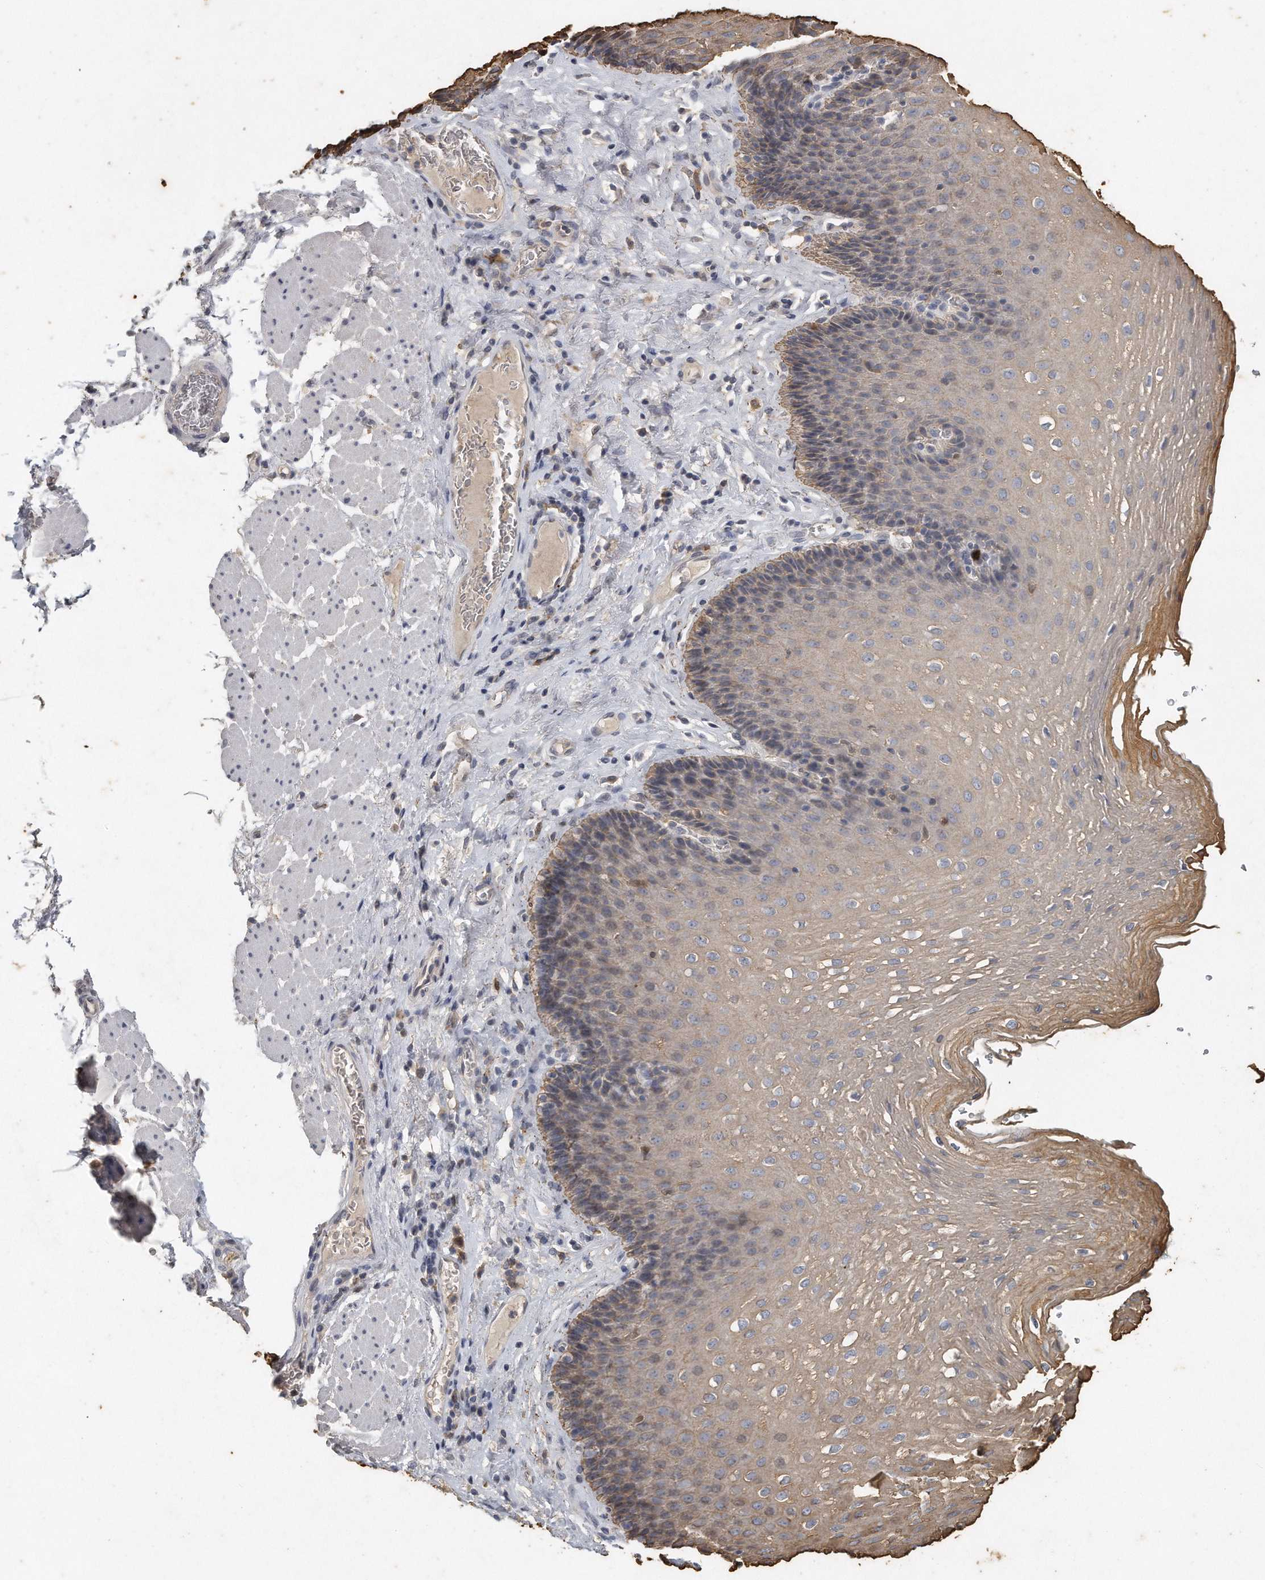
{"staining": {"intensity": "moderate", "quantity": "<25%", "location": "cytoplasmic/membranous"}, "tissue": "esophagus", "cell_type": "Squamous epithelial cells", "image_type": "normal", "snomed": [{"axis": "morphology", "description": "Normal tissue, NOS"}, {"axis": "topography", "description": "Esophagus"}], "caption": "Protein expression analysis of benign human esophagus reveals moderate cytoplasmic/membranous positivity in approximately <25% of squamous epithelial cells.", "gene": "CAMK1", "patient": {"sex": "female", "age": 66}}